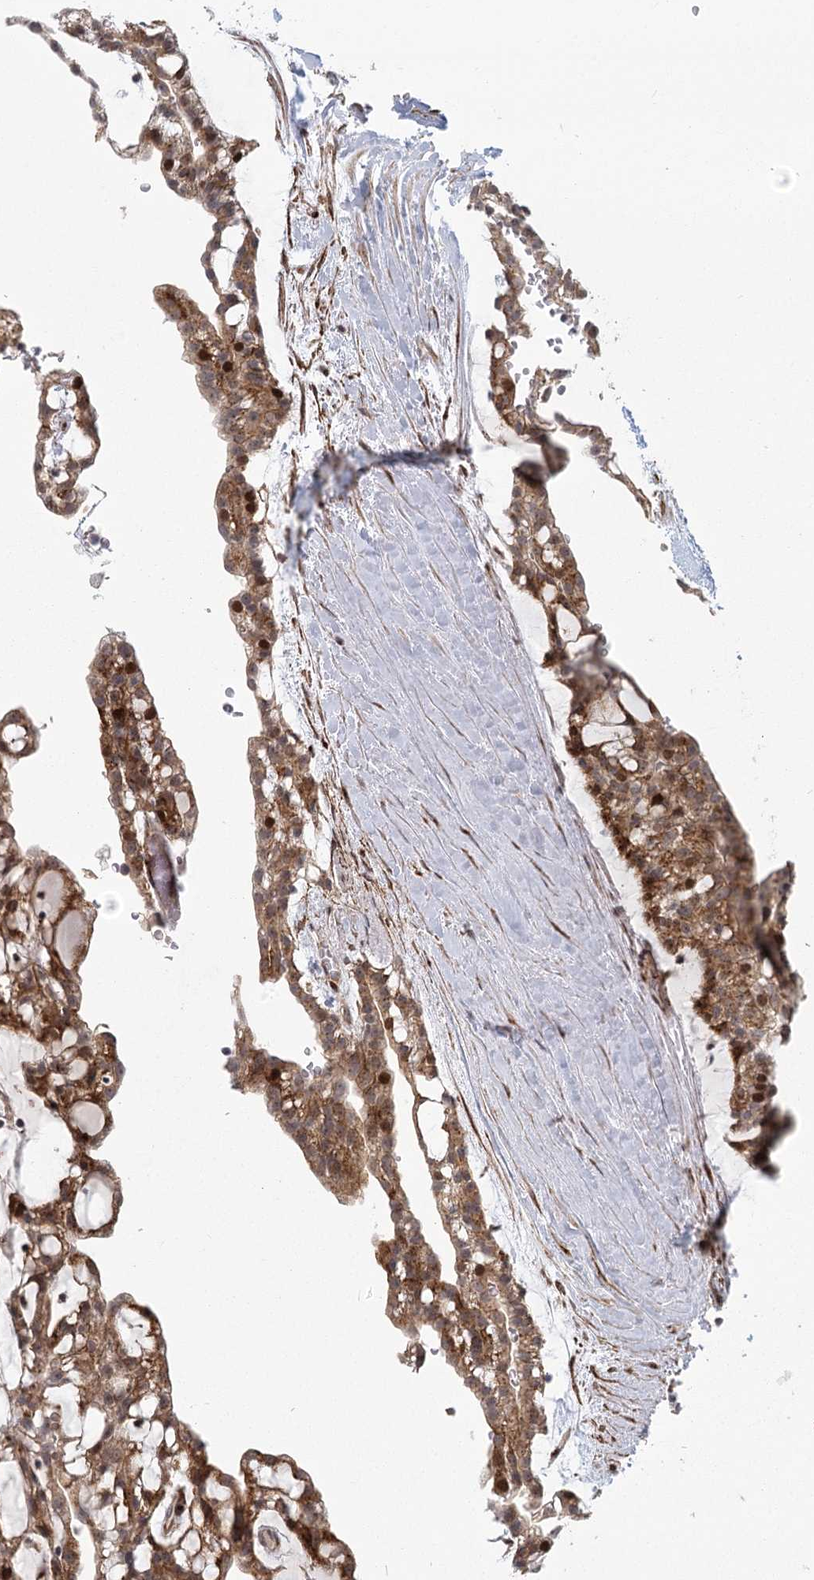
{"staining": {"intensity": "moderate", "quantity": ">75%", "location": "cytoplasmic/membranous,nuclear"}, "tissue": "renal cancer", "cell_type": "Tumor cells", "image_type": "cancer", "snomed": [{"axis": "morphology", "description": "Adenocarcinoma, NOS"}, {"axis": "topography", "description": "Kidney"}], "caption": "Protein positivity by IHC exhibits moderate cytoplasmic/membranous and nuclear expression in about >75% of tumor cells in renal cancer. (DAB (3,3'-diaminobenzidine) = brown stain, brightfield microscopy at high magnification).", "gene": "PARM1", "patient": {"sex": "male", "age": 63}}